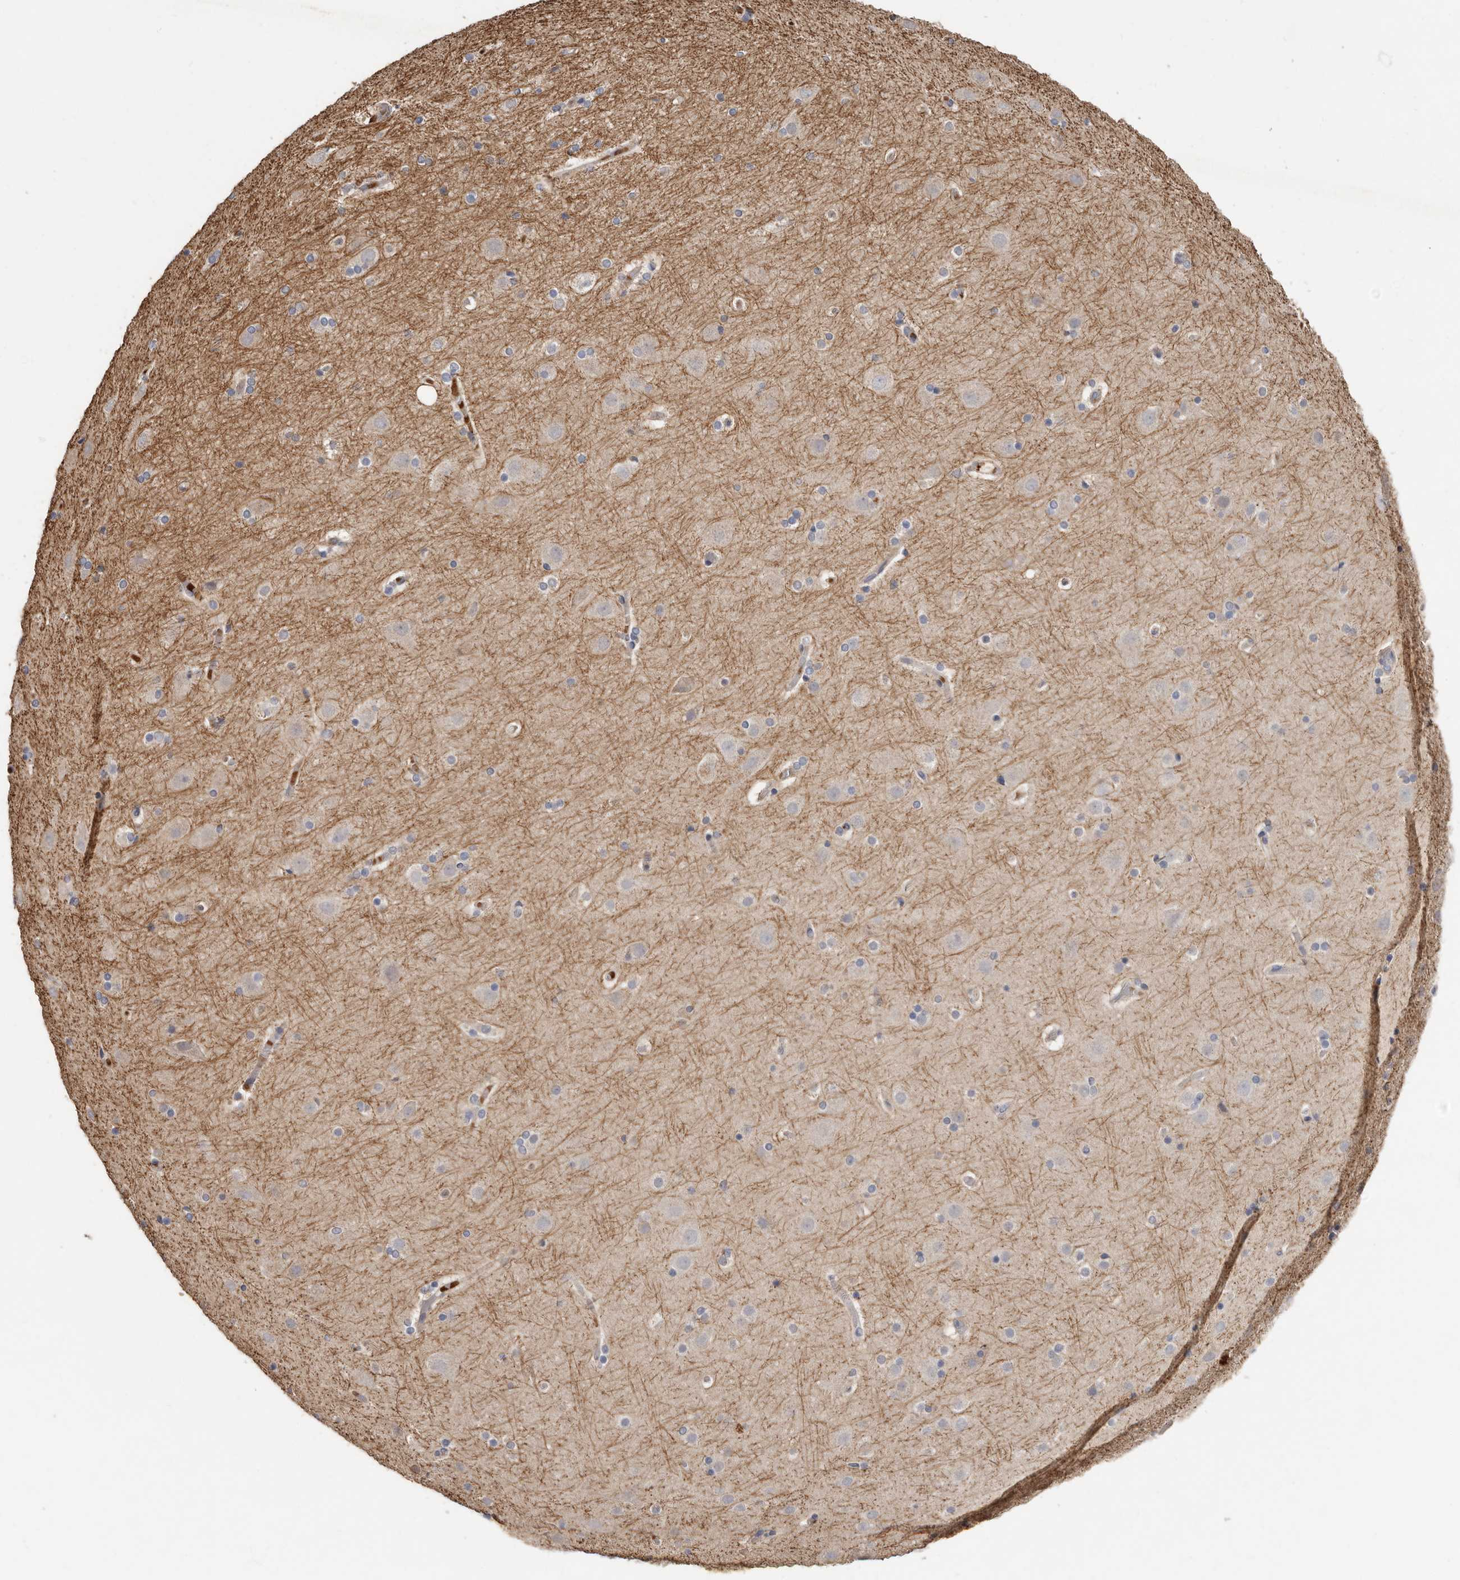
{"staining": {"intensity": "weak", "quantity": "<25%", "location": "cytoplasmic/membranous"}, "tissue": "cerebral cortex", "cell_type": "Endothelial cells", "image_type": "normal", "snomed": [{"axis": "morphology", "description": "Normal tissue, NOS"}, {"axis": "topography", "description": "Cerebral cortex"}], "caption": "High power microscopy micrograph of an immunohistochemistry image of normal cerebral cortex, revealing no significant positivity in endothelial cells. (DAB immunohistochemistry, high magnification).", "gene": "KIF26B", "patient": {"sex": "male", "age": 57}}